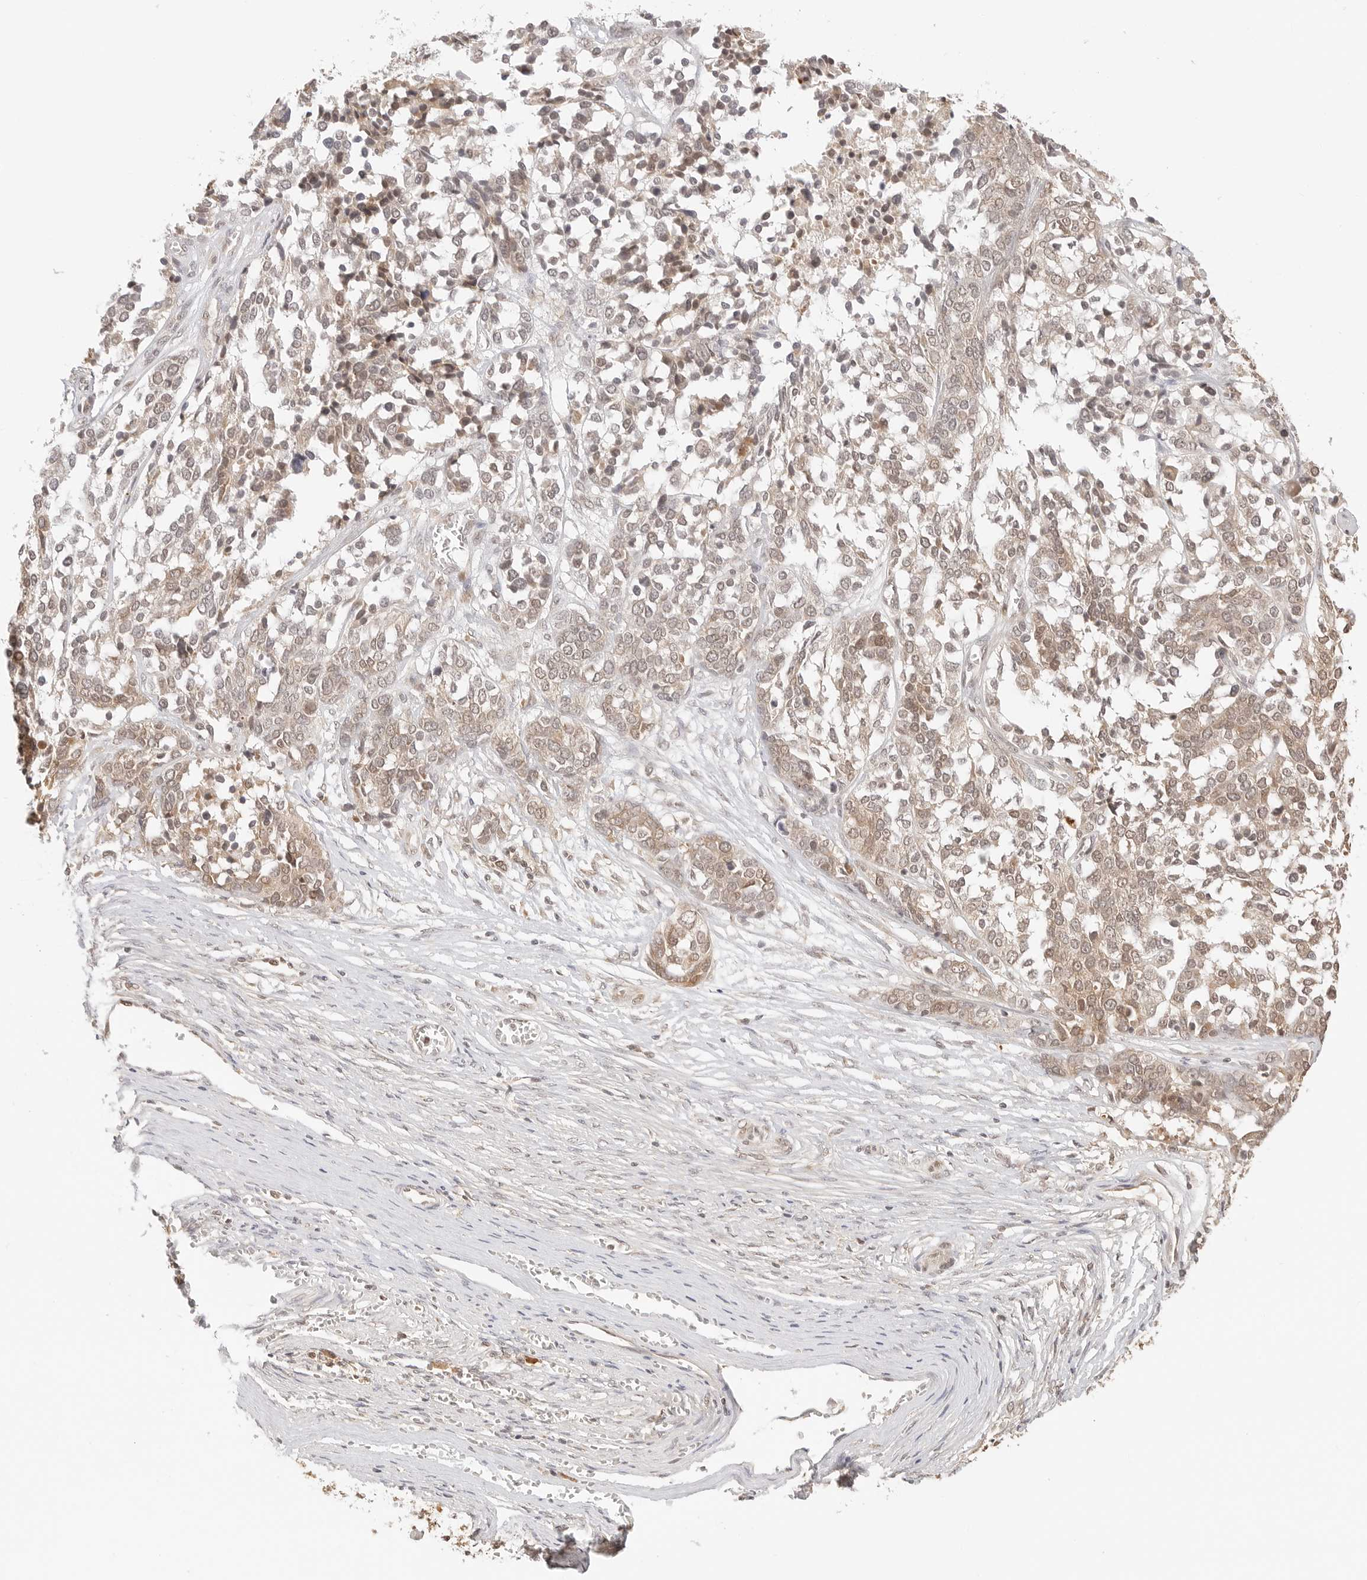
{"staining": {"intensity": "weak", "quantity": ">75%", "location": "cytoplasmic/membranous,nuclear"}, "tissue": "ovarian cancer", "cell_type": "Tumor cells", "image_type": "cancer", "snomed": [{"axis": "morphology", "description": "Cystadenocarcinoma, serous, NOS"}, {"axis": "topography", "description": "Ovary"}], "caption": "Protein expression analysis of ovarian cancer exhibits weak cytoplasmic/membranous and nuclear positivity in approximately >75% of tumor cells.", "gene": "SEPTIN4", "patient": {"sex": "female", "age": 44}}